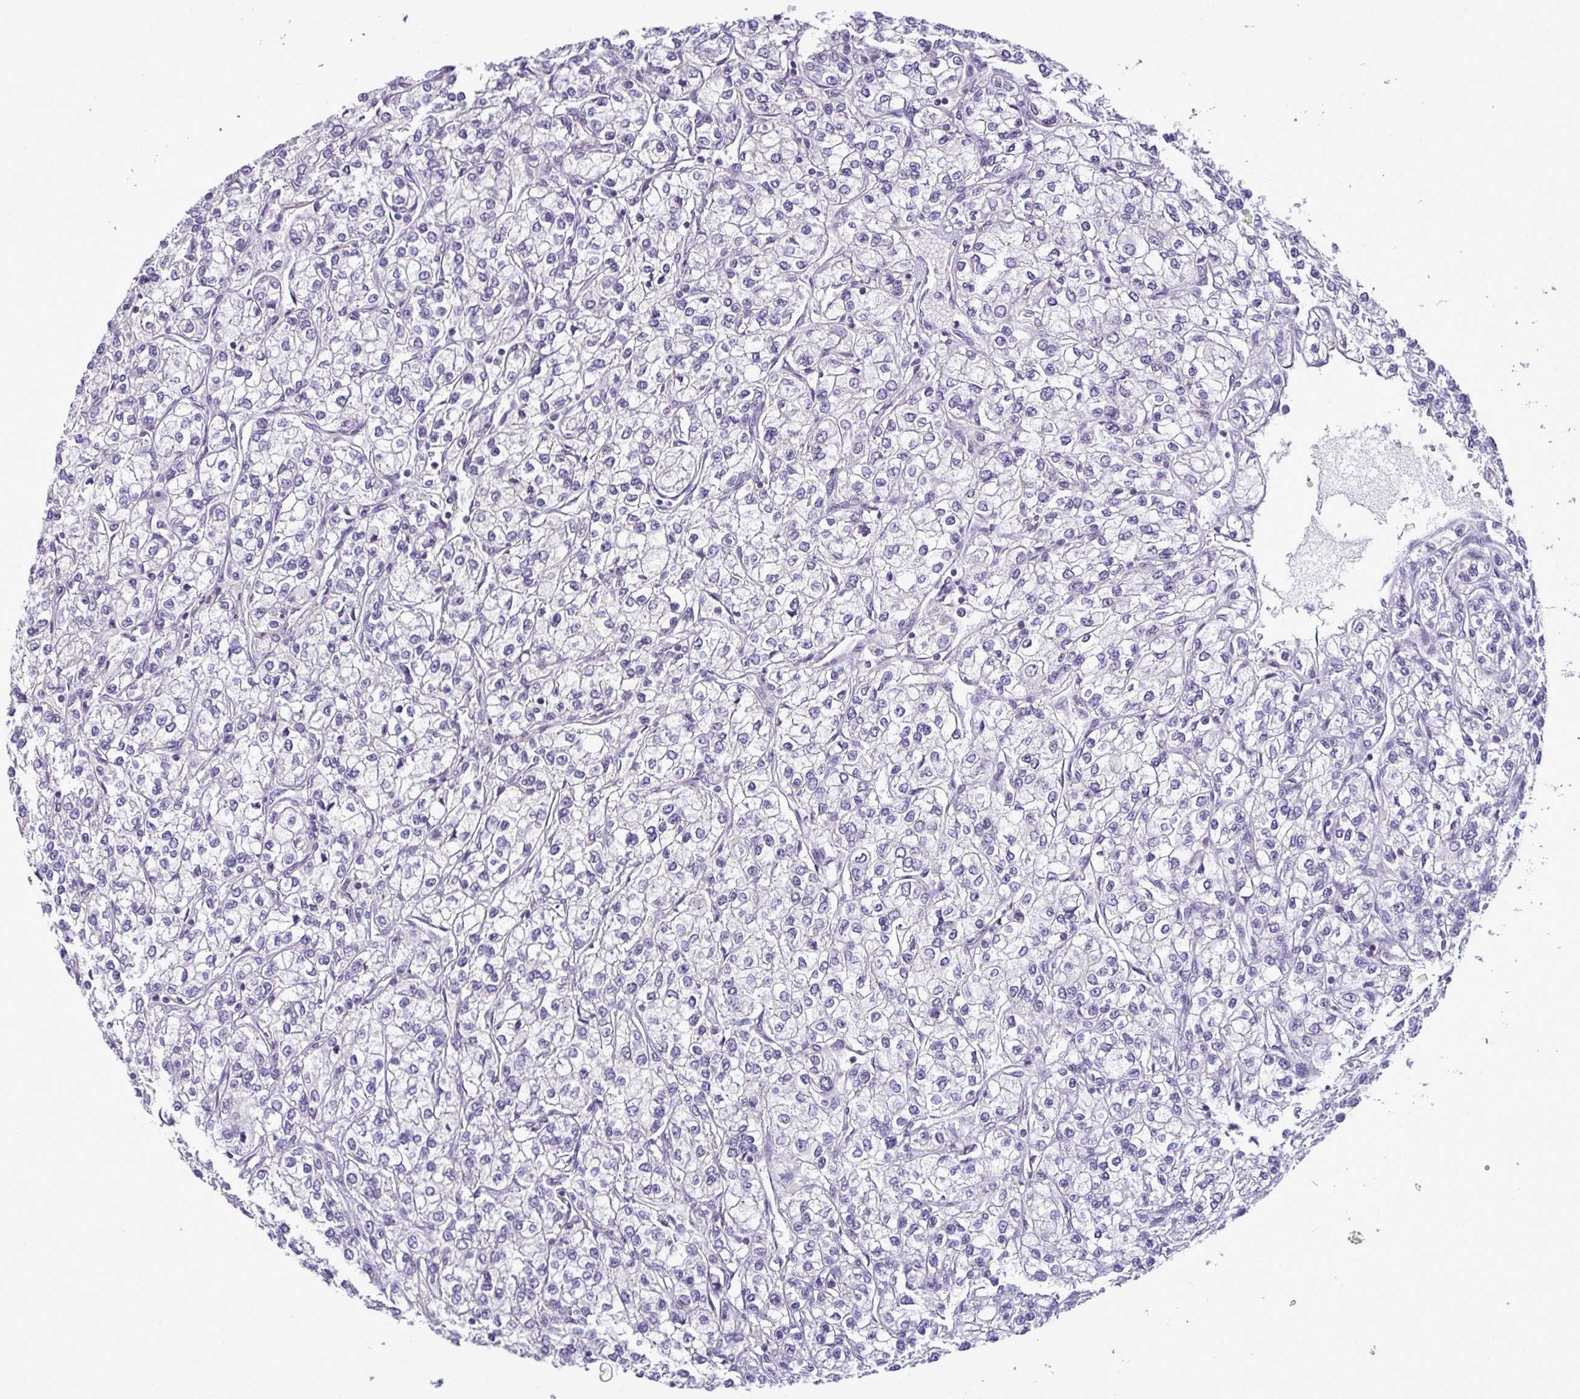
{"staining": {"intensity": "negative", "quantity": "none", "location": "none"}, "tissue": "renal cancer", "cell_type": "Tumor cells", "image_type": "cancer", "snomed": [{"axis": "morphology", "description": "Adenocarcinoma, NOS"}, {"axis": "topography", "description": "Kidney"}], "caption": "An immunohistochemistry micrograph of renal adenocarcinoma is shown. There is no staining in tumor cells of renal adenocarcinoma. (DAB (3,3'-diaminobenzidine) immunohistochemistry (IHC) with hematoxylin counter stain).", "gene": "NT5C1A", "patient": {"sex": "male", "age": 80}}